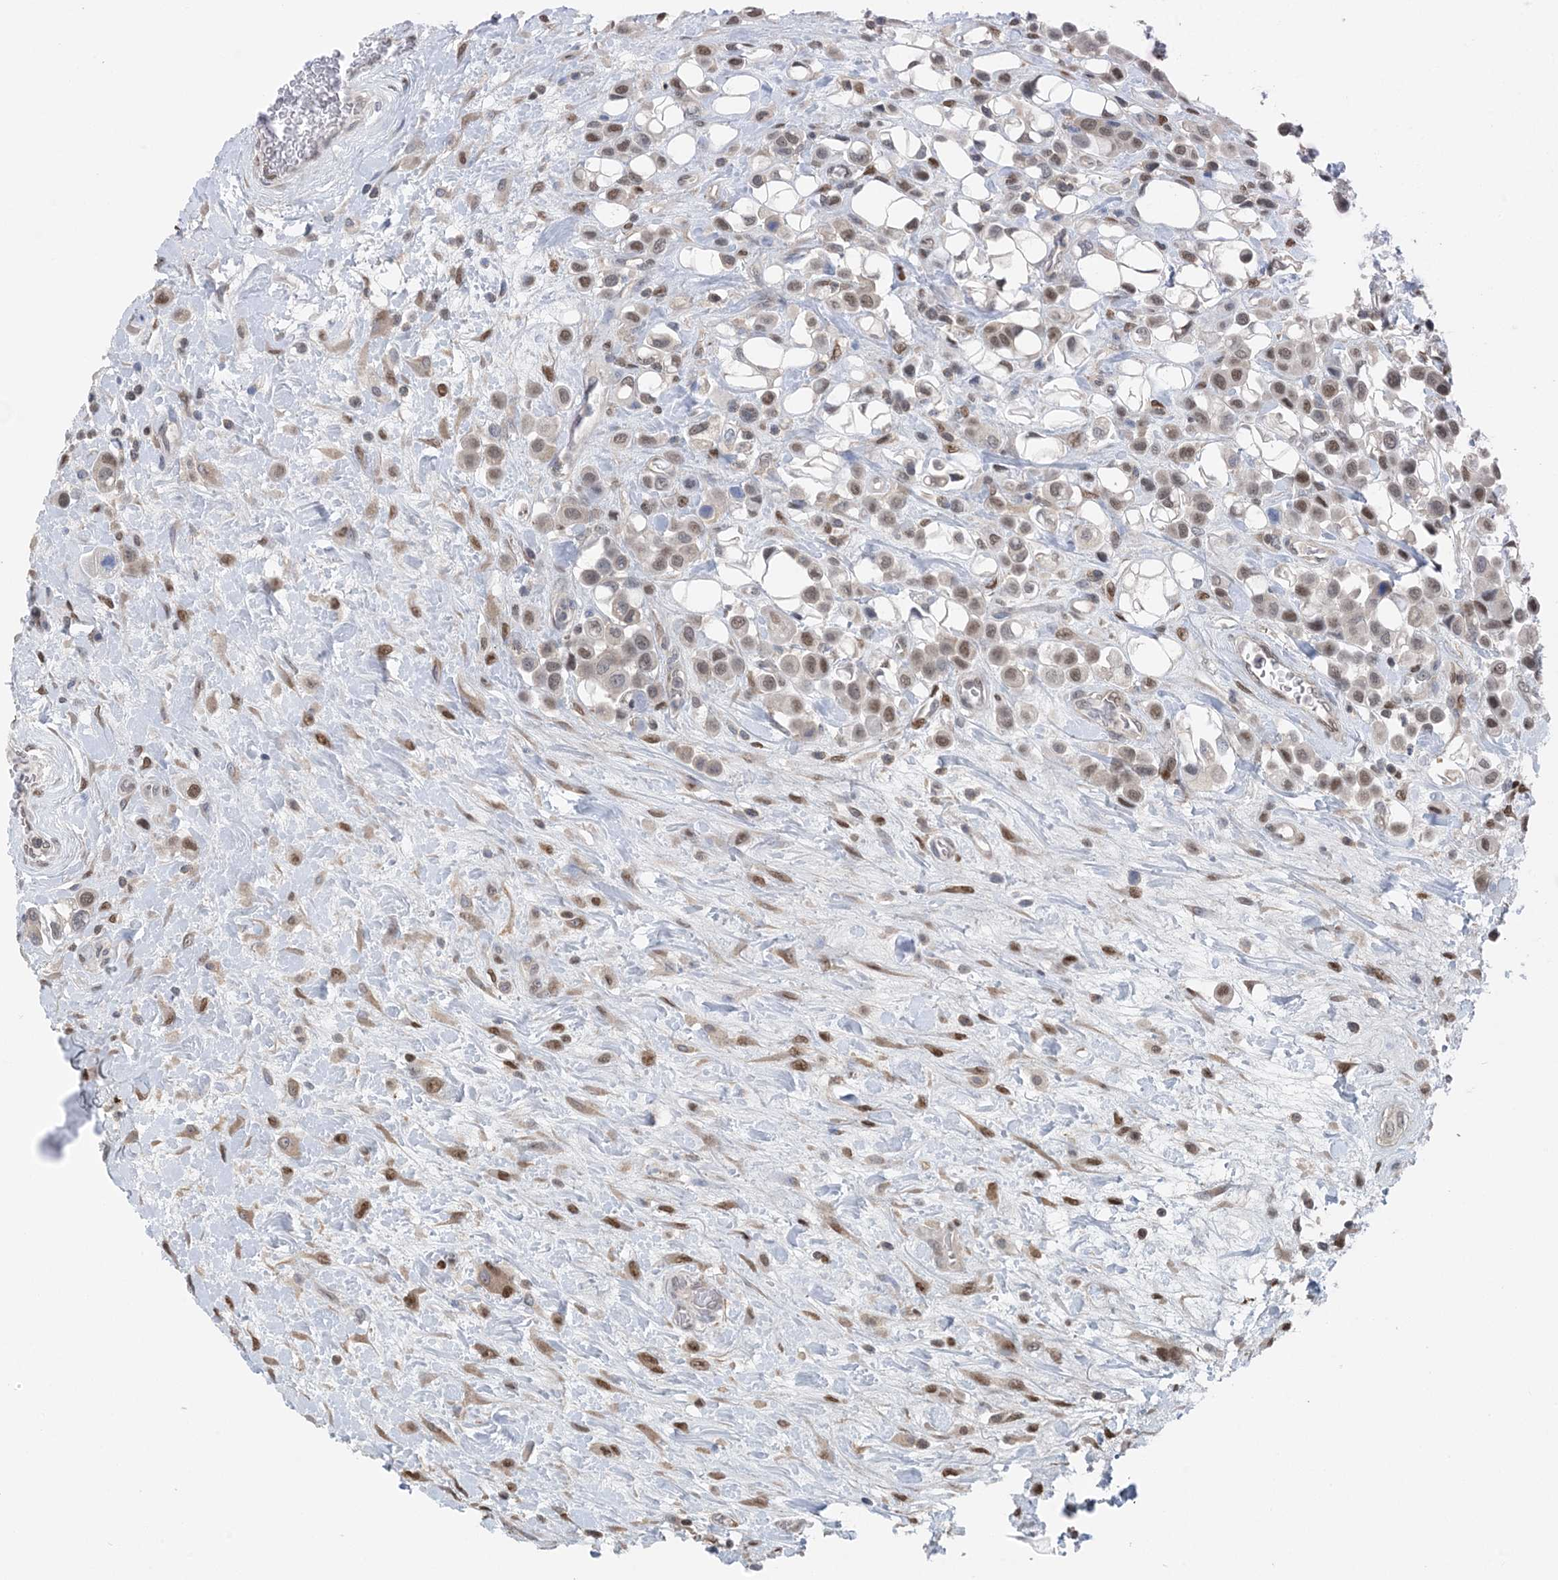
{"staining": {"intensity": "moderate", "quantity": ">75%", "location": "nuclear"}, "tissue": "urothelial cancer", "cell_type": "Tumor cells", "image_type": "cancer", "snomed": [{"axis": "morphology", "description": "Urothelial carcinoma, High grade"}, {"axis": "topography", "description": "Urinary bladder"}], "caption": "Urothelial cancer tissue demonstrates moderate nuclear expression in about >75% of tumor cells", "gene": "HIKESHI", "patient": {"sex": "male", "age": 50}}